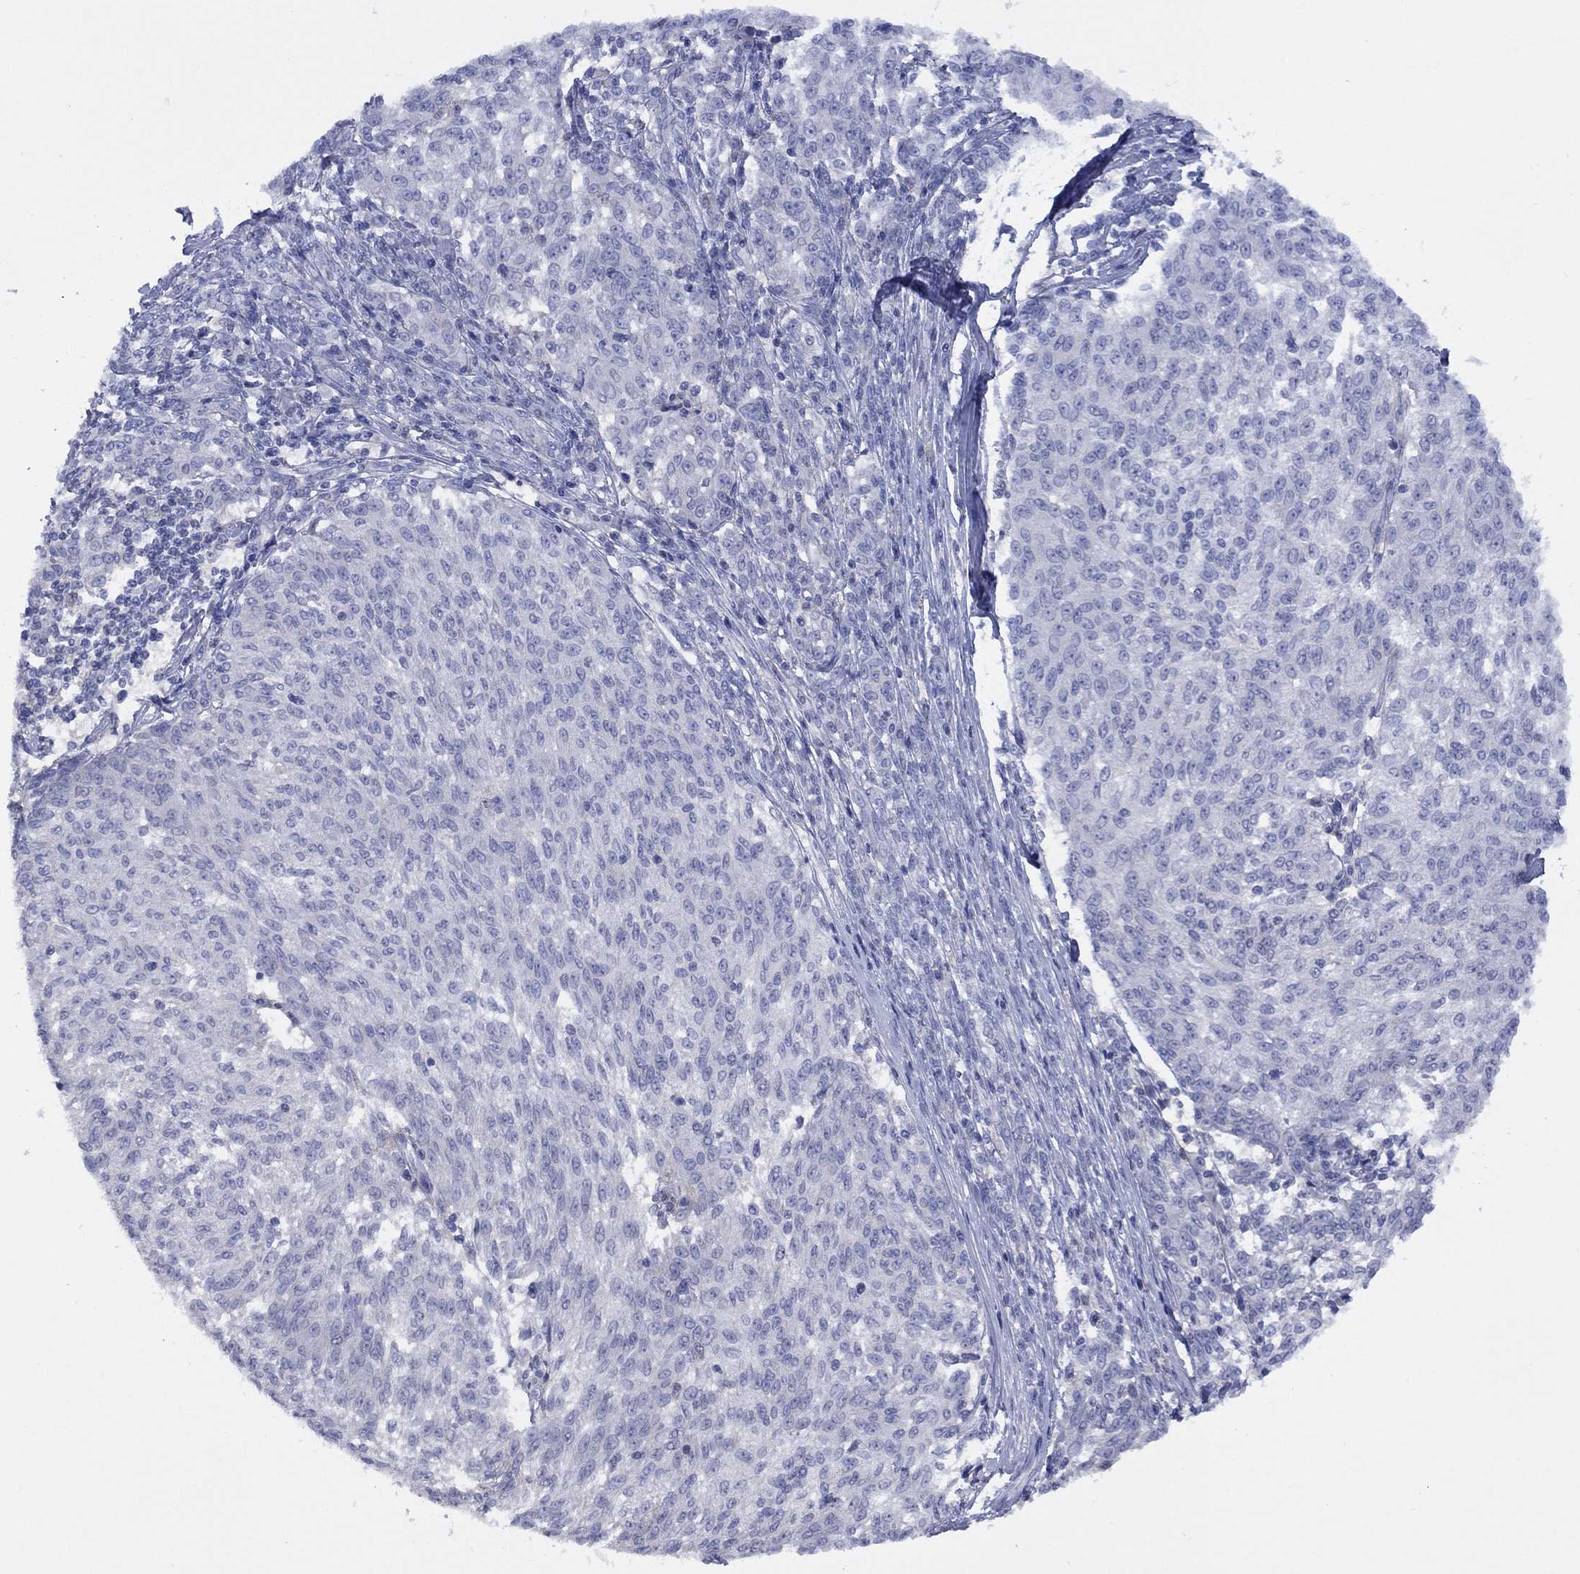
{"staining": {"intensity": "negative", "quantity": "none", "location": "none"}, "tissue": "melanoma", "cell_type": "Tumor cells", "image_type": "cancer", "snomed": [{"axis": "morphology", "description": "Malignant melanoma, NOS"}, {"axis": "topography", "description": "Skin"}], "caption": "Malignant melanoma stained for a protein using immunohistochemistry (IHC) exhibits no positivity tumor cells.", "gene": "CYP2B6", "patient": {"sex": "female", "age": 72}}